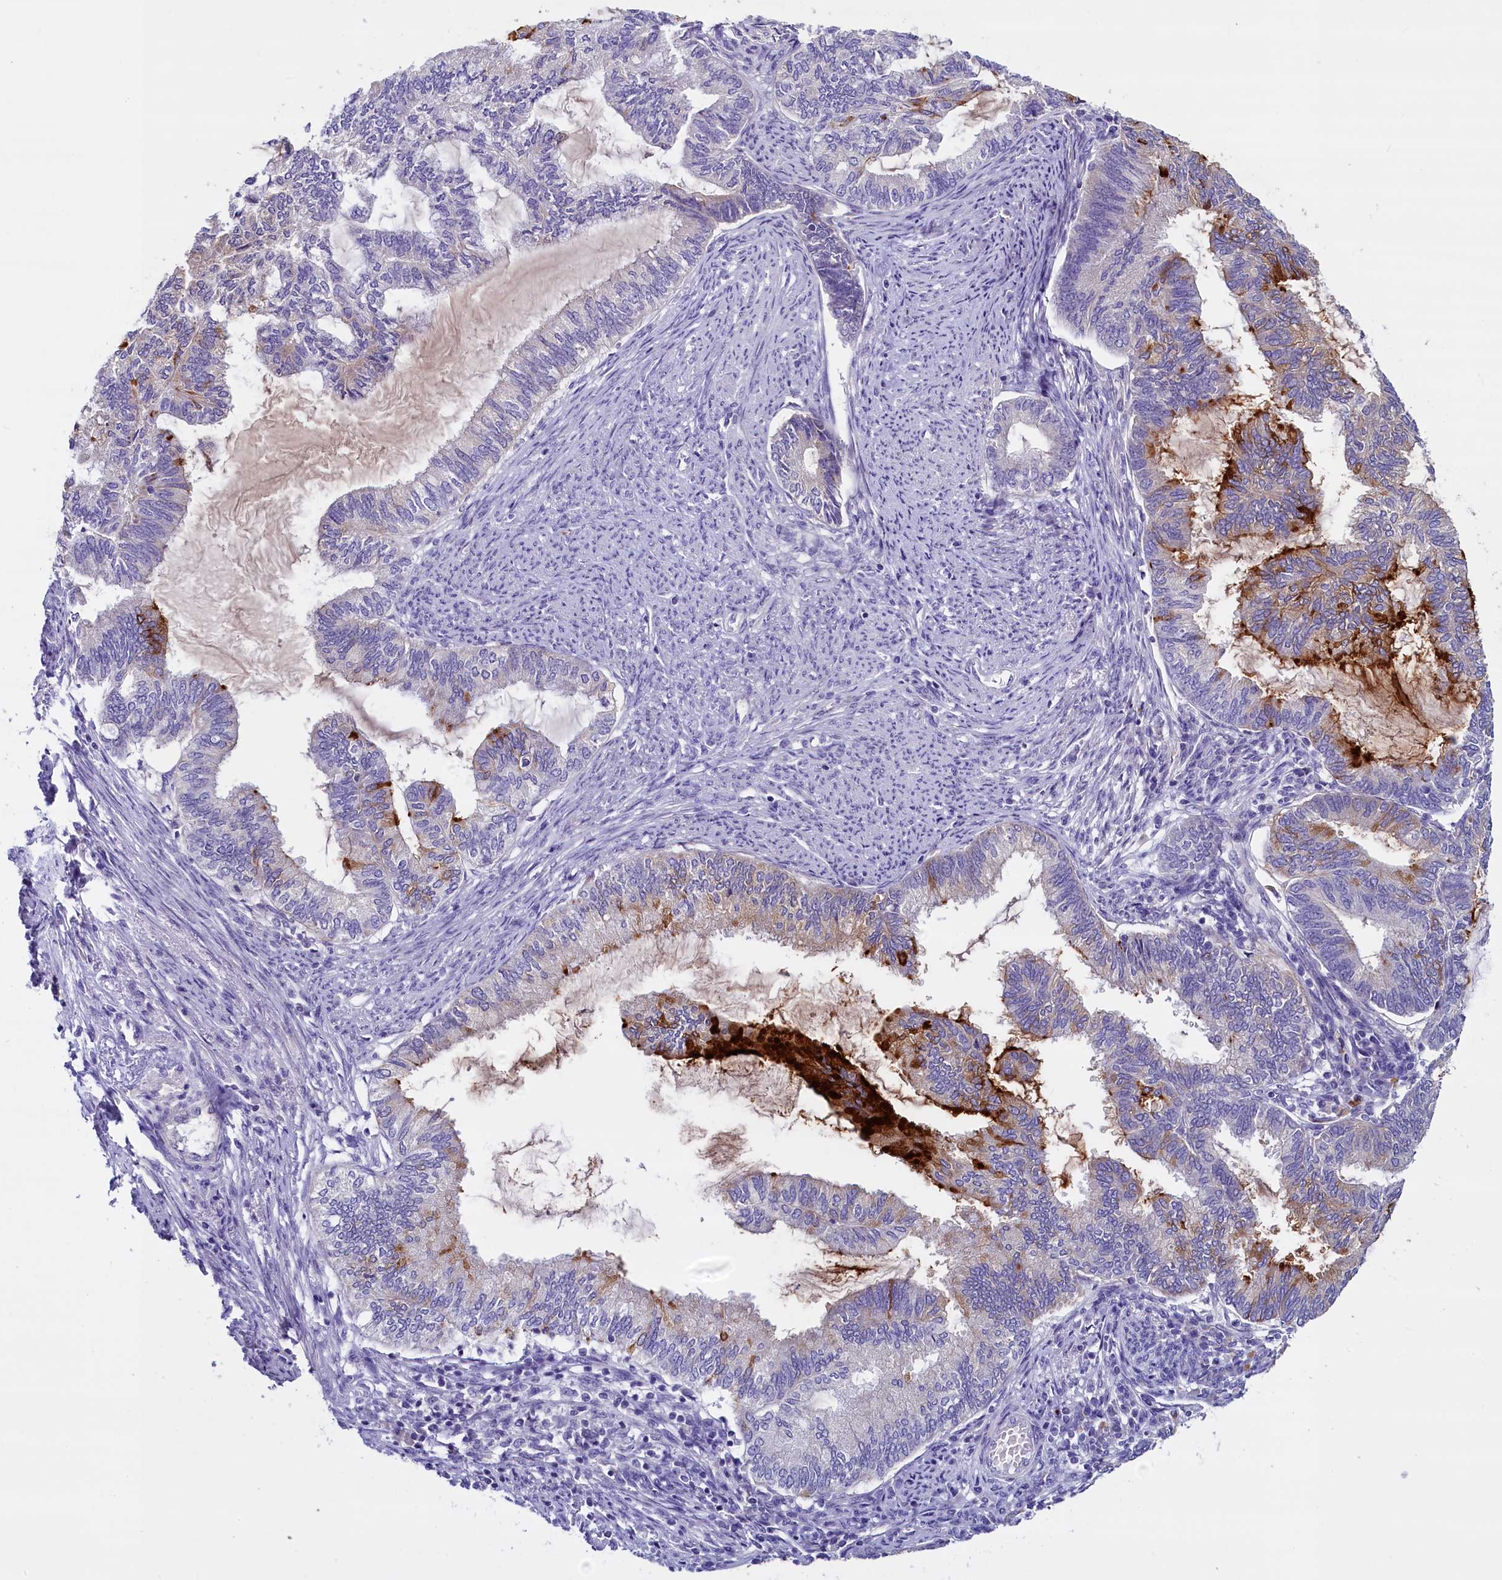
{"staining": {"intensity": "moderate", "quantity": "<25%", "location": "cytoplasmic/membranous"}, "tissue": "endometrial cancer", "cell_type": "Tumor cells", "image_type": "cancer", "snomed": [{"axis": "morphology", "description": "Adenocarcinoma, NOS"}, {"axis": "topography", "description": "Endometrium"}], "caption": "This photomicrograph shows immunohistochemistry staining of endometrial adenocarcinoma, with low moderate cytoplasmic/membranous staining in about <25% of tumor cells.", "gene": "RTTN", "patient": {"sex": "female", "age": 86}}